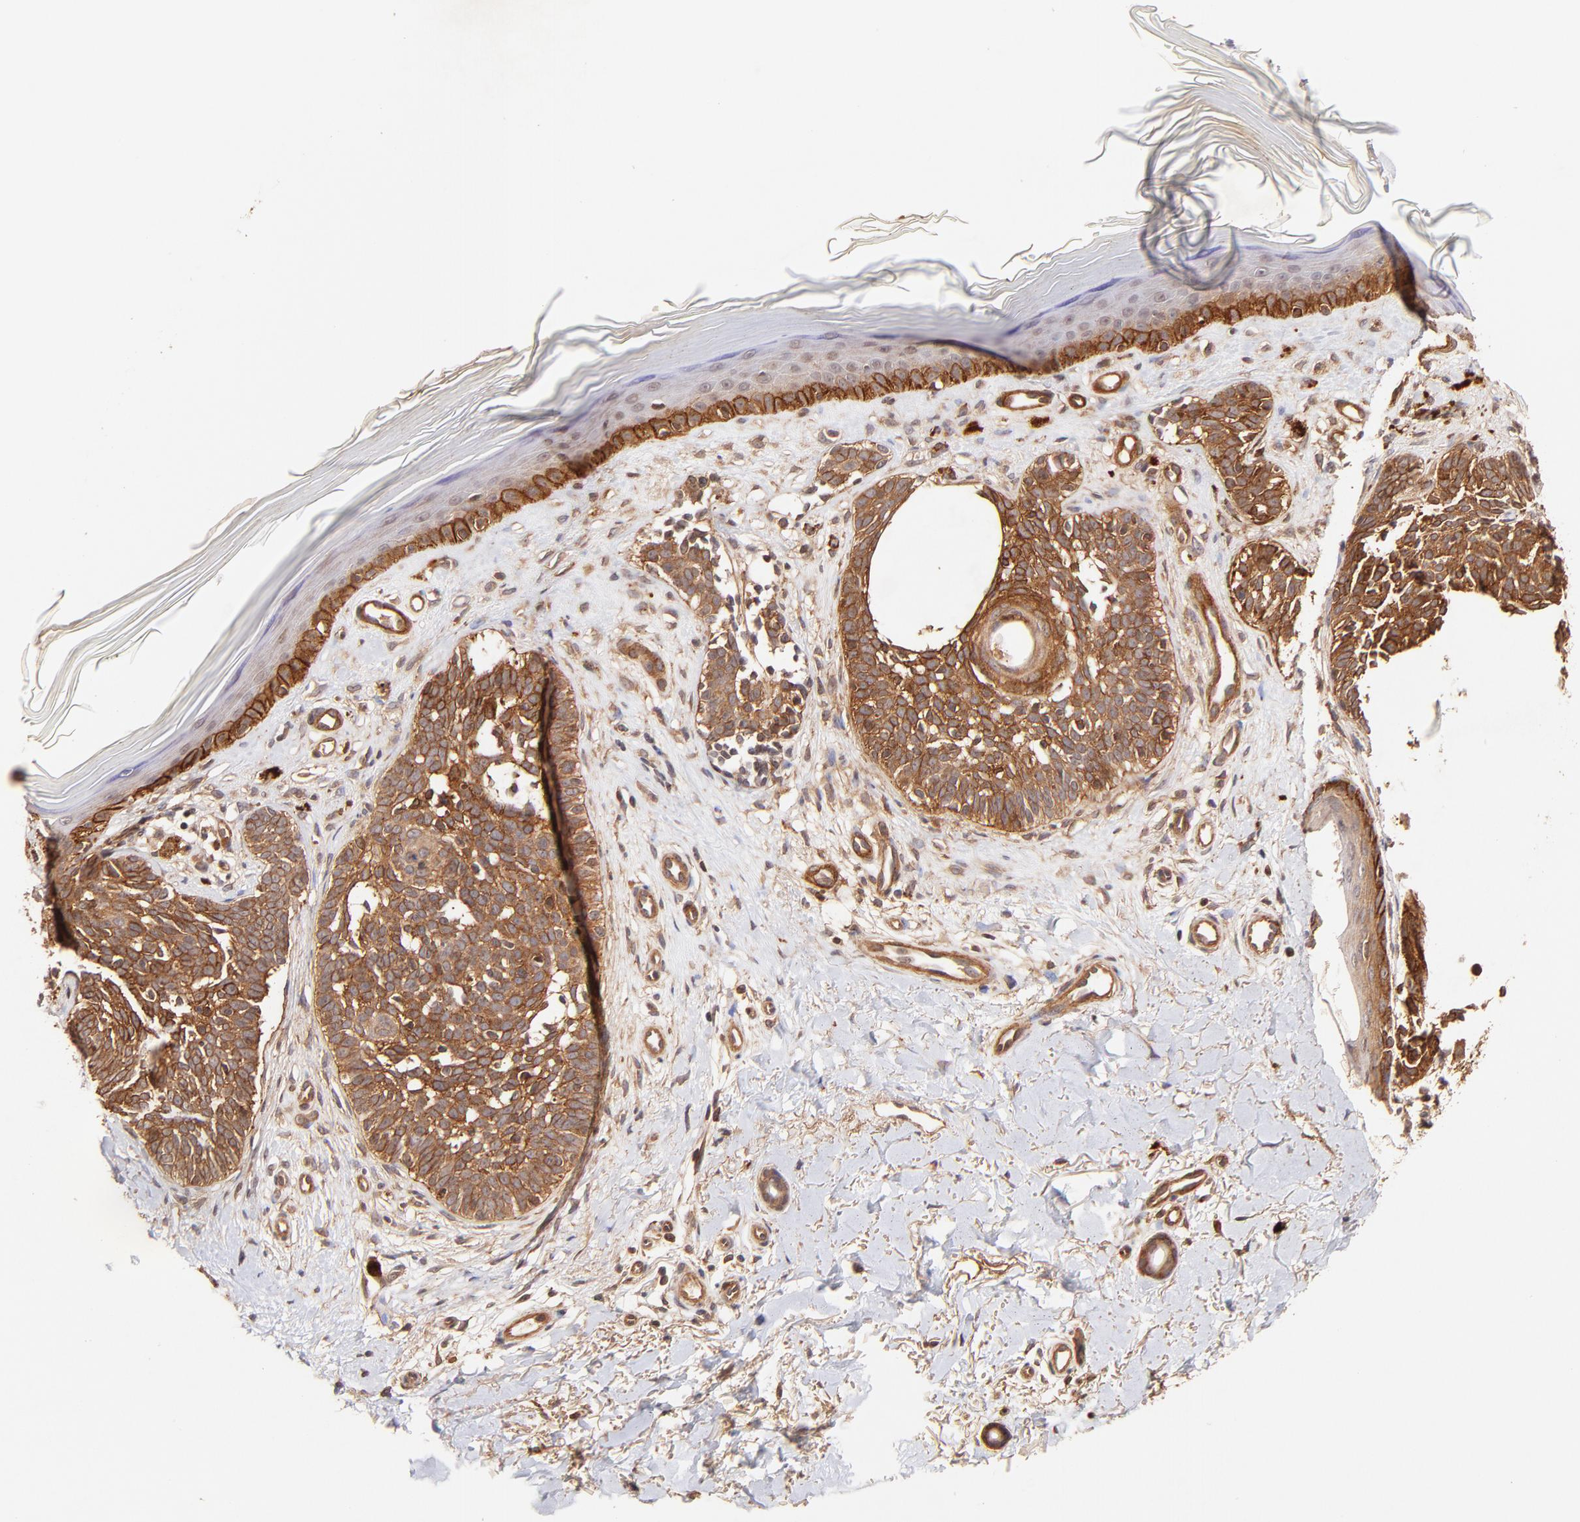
{"staining": {"intensity": "moderate", "quantity": ">75%", "location": "cytoplasmic/membranous"}, "tissue": "skin cancer", "cell_type": "Tumor cells", "image_type": "cancer", "snomed": [{"axis": "morphology", "description": "Normal tissue, NOS"}, {"axis": "morphology", "description": "Basal cell carcinoma"}, {"axis": "topography", "description": "Skin"}], "caption": "This is an image of immunohistochemistry staining of skin cancer, which shows moderate expression in the cytoplasmic/membranous of tumor cells.", "gene": "ITGB1", "patient": {"sex": "female", "age": 58}}